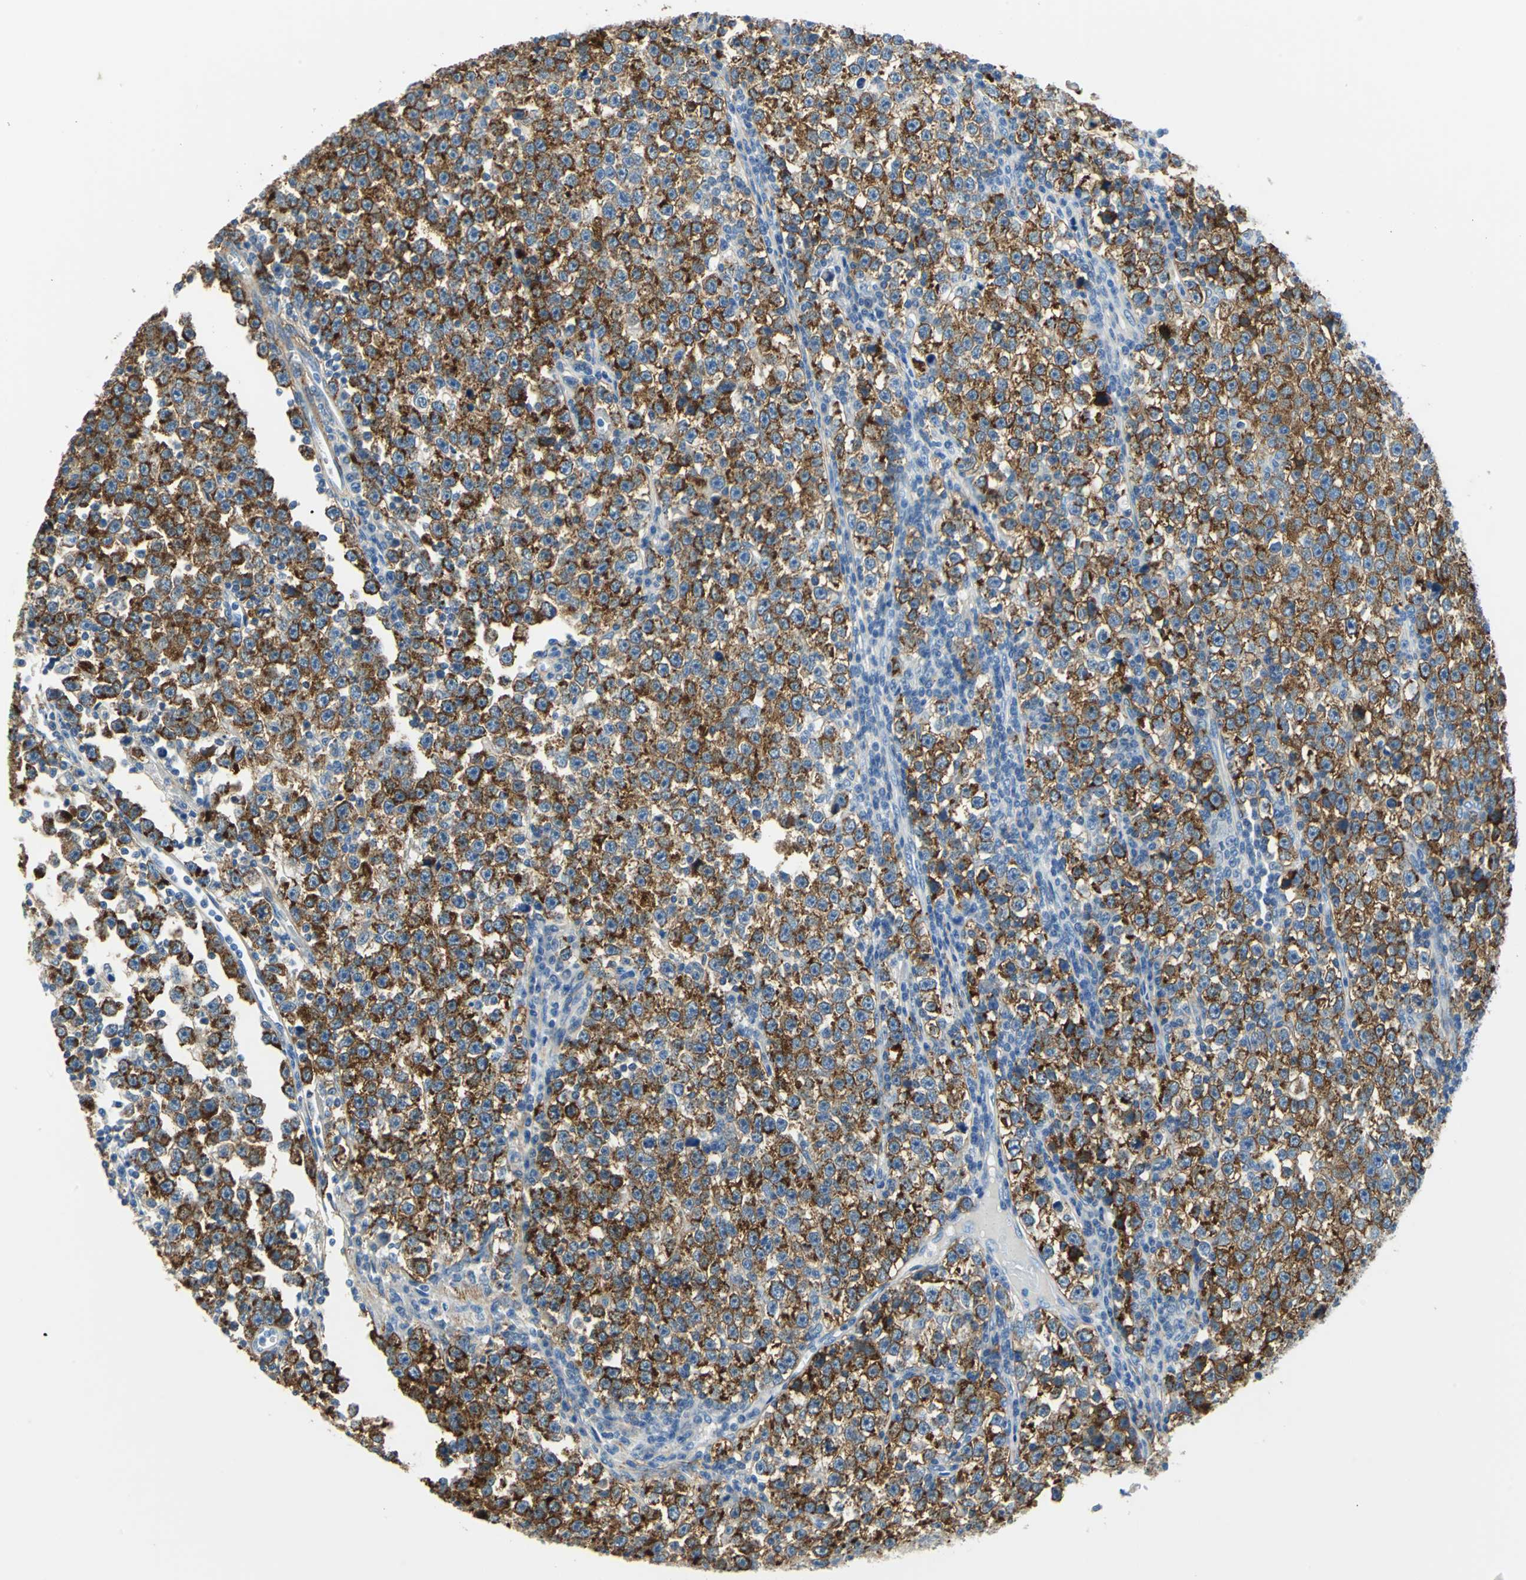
{"staining": {"intensity": "strong", "quantity": ">75%", "location": "cytoplasmic/membranous"}, "tissue": "testis cancer", "cell_type": "Tumor cells", "image_type": "cancer", "snomed": [{"axis": "morphology", "description": "Seminoma, NOS"}, {"axis": "topography", "description": "Testis"}], "caption": "IHC of human testis cancer (seminoma) displays high levels of strong cytoplasmic/membranous expression in approximately >75% of tumor cells. The staining is performed using DAB brown chromogen to label protein expression. The nuclei are counter-stained blue using hematoxylin.", "gene": "AKAP12", "patient": {"sex": "male", "age": 43}}